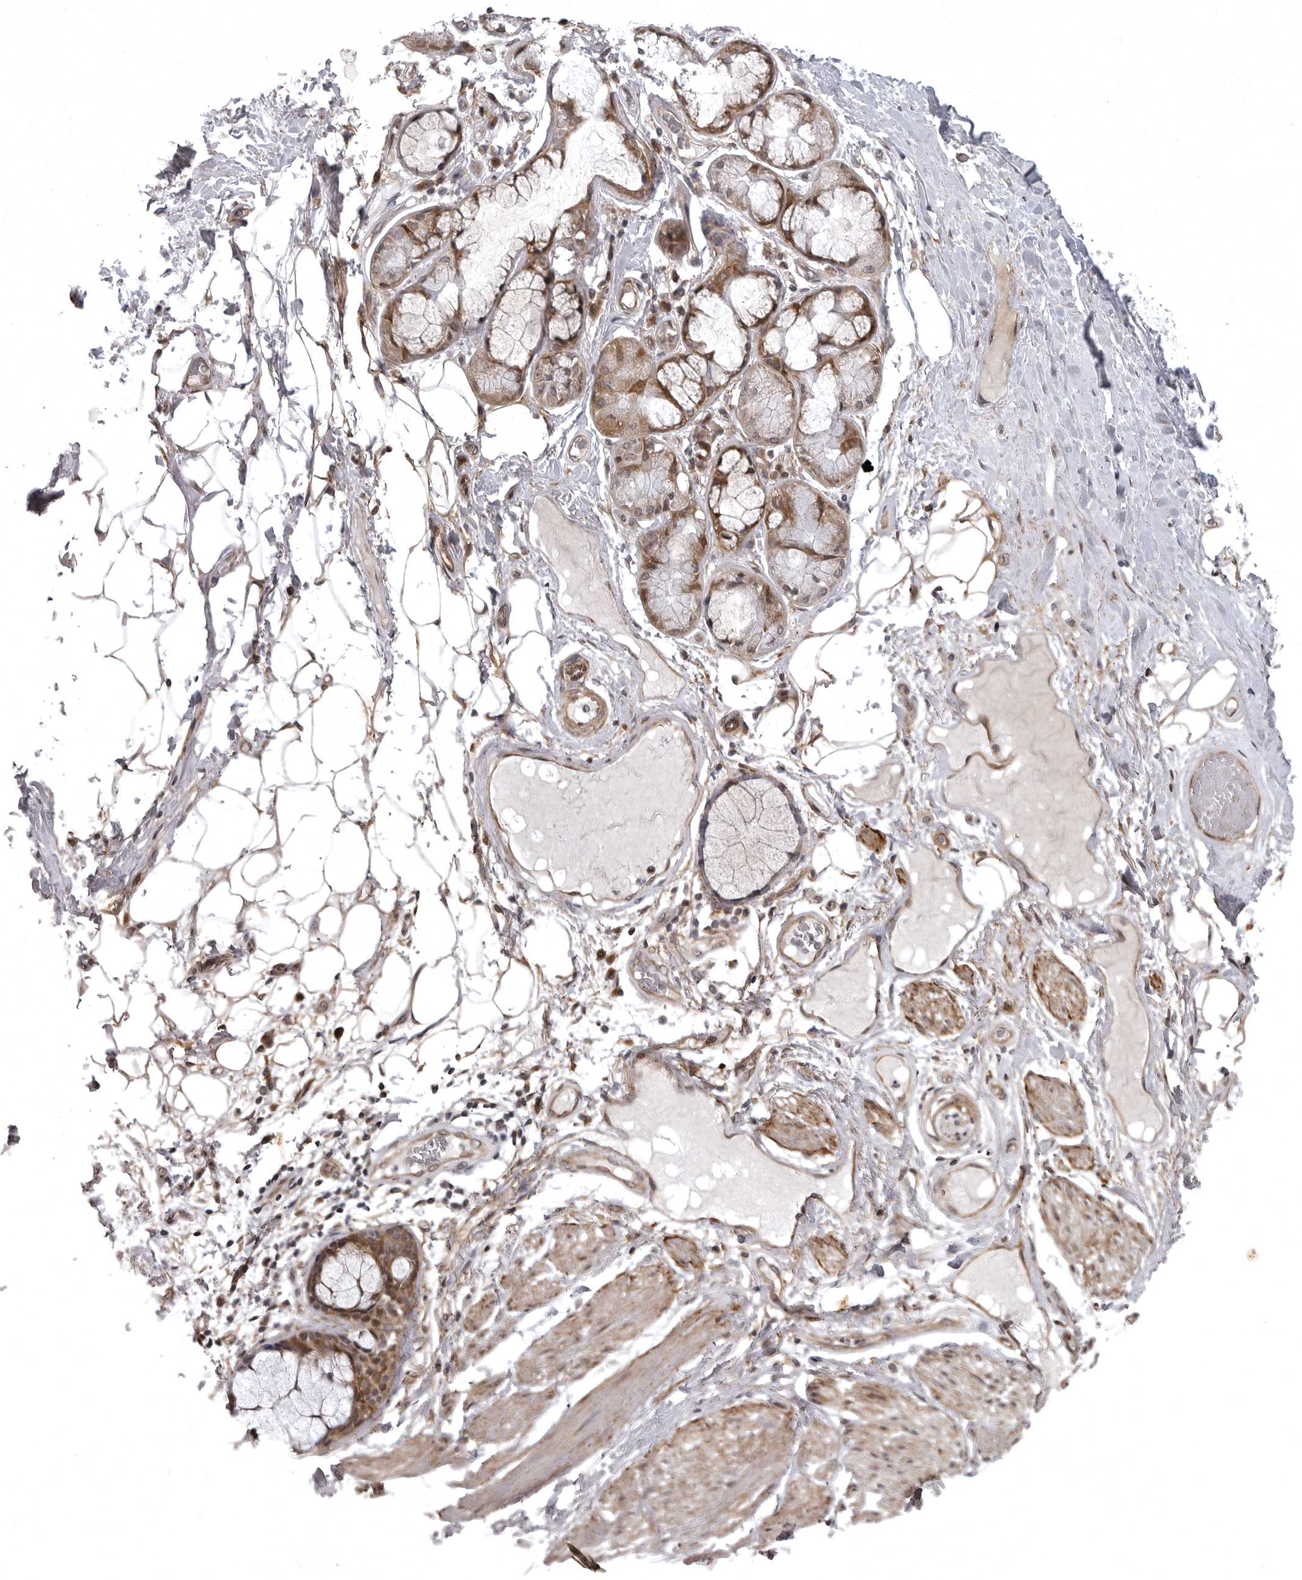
{"staining": {"intensity": "weak", "quantity": "<25%", "location": "cytoplasmic/membranous,nuclear"}, "tissue": "adipose tissue", "cell_type": "Adipocytes", "image_type": "normal", "snomed": [{"axis": "morphology", "description": "Normal tissue, NOS"}, {"axis": "topography", "description": "Bronchus"}], "caption": "This is a photomicrograph of immunohistochemistry staining of benign adipose tissue, which shows no expression in adipocytes. (Immunohistochemistry (ihc), brightfield microscopy, high magnification).", "gene": "SNX16", "patient": {"sex": "male", "age": 66}}